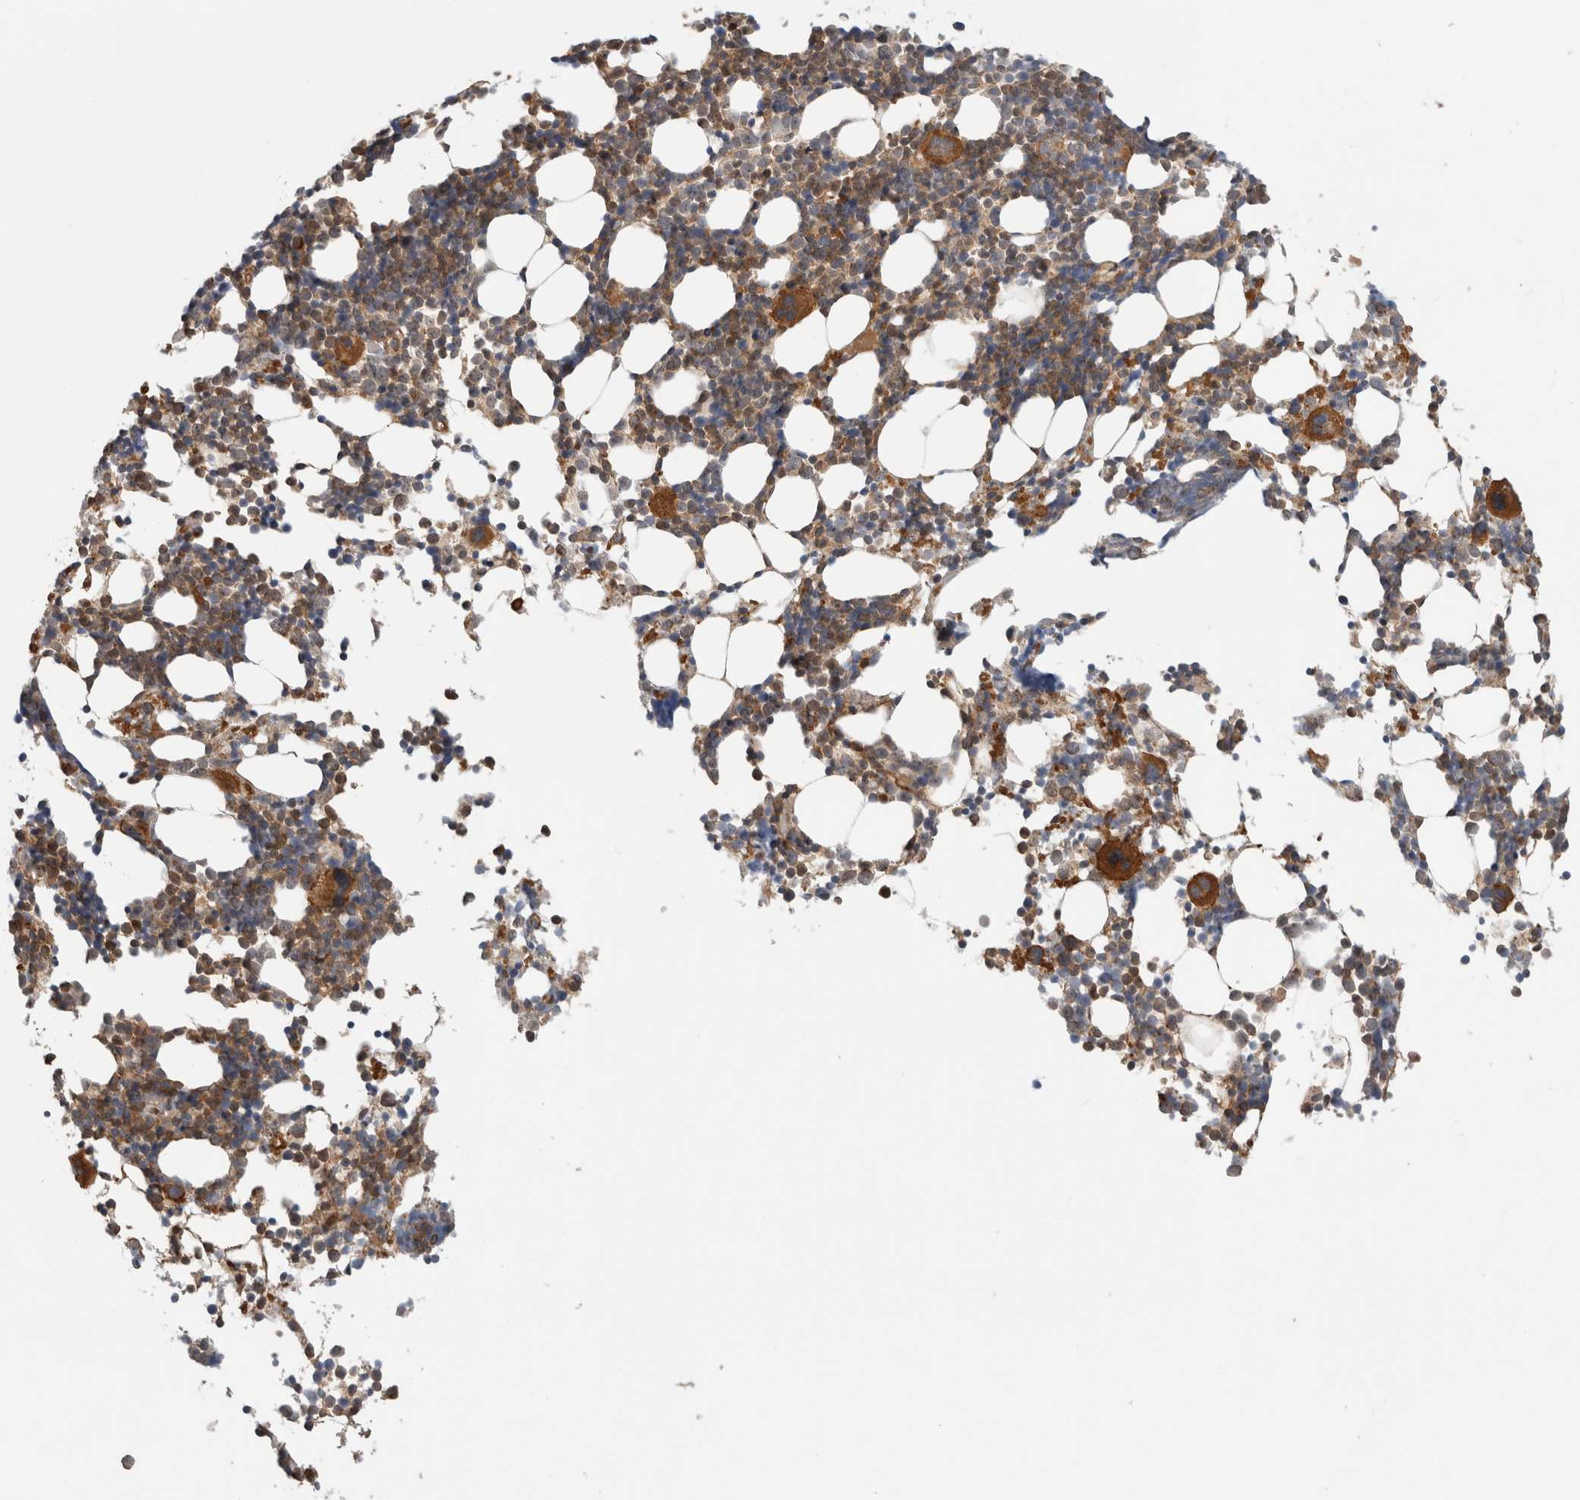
{"staining": {"intensity": "moderate", "quantity": ">75%", "location": "cytoplasmic/membranous,nuclear"}, "tissue": "bone marrow", "cell_type": "Hematopoietic cells", "image_type": "normal", "snomed": [{"axis": "morphology", "description": "Normal tissue, NOS"}, {"axis": "morphology", "description": "Inflammation, NOS"}, {"axis": "topography", "description": "Bone marrow"}], "caption": "Bone marrow stained with a brown dye shows moderate cytoplasmic/membranous,nuclear positive expression in about >75% of hematopoietic cells.", "gene": "WASF2", "patient": {"sex": "male", "age": 21}}